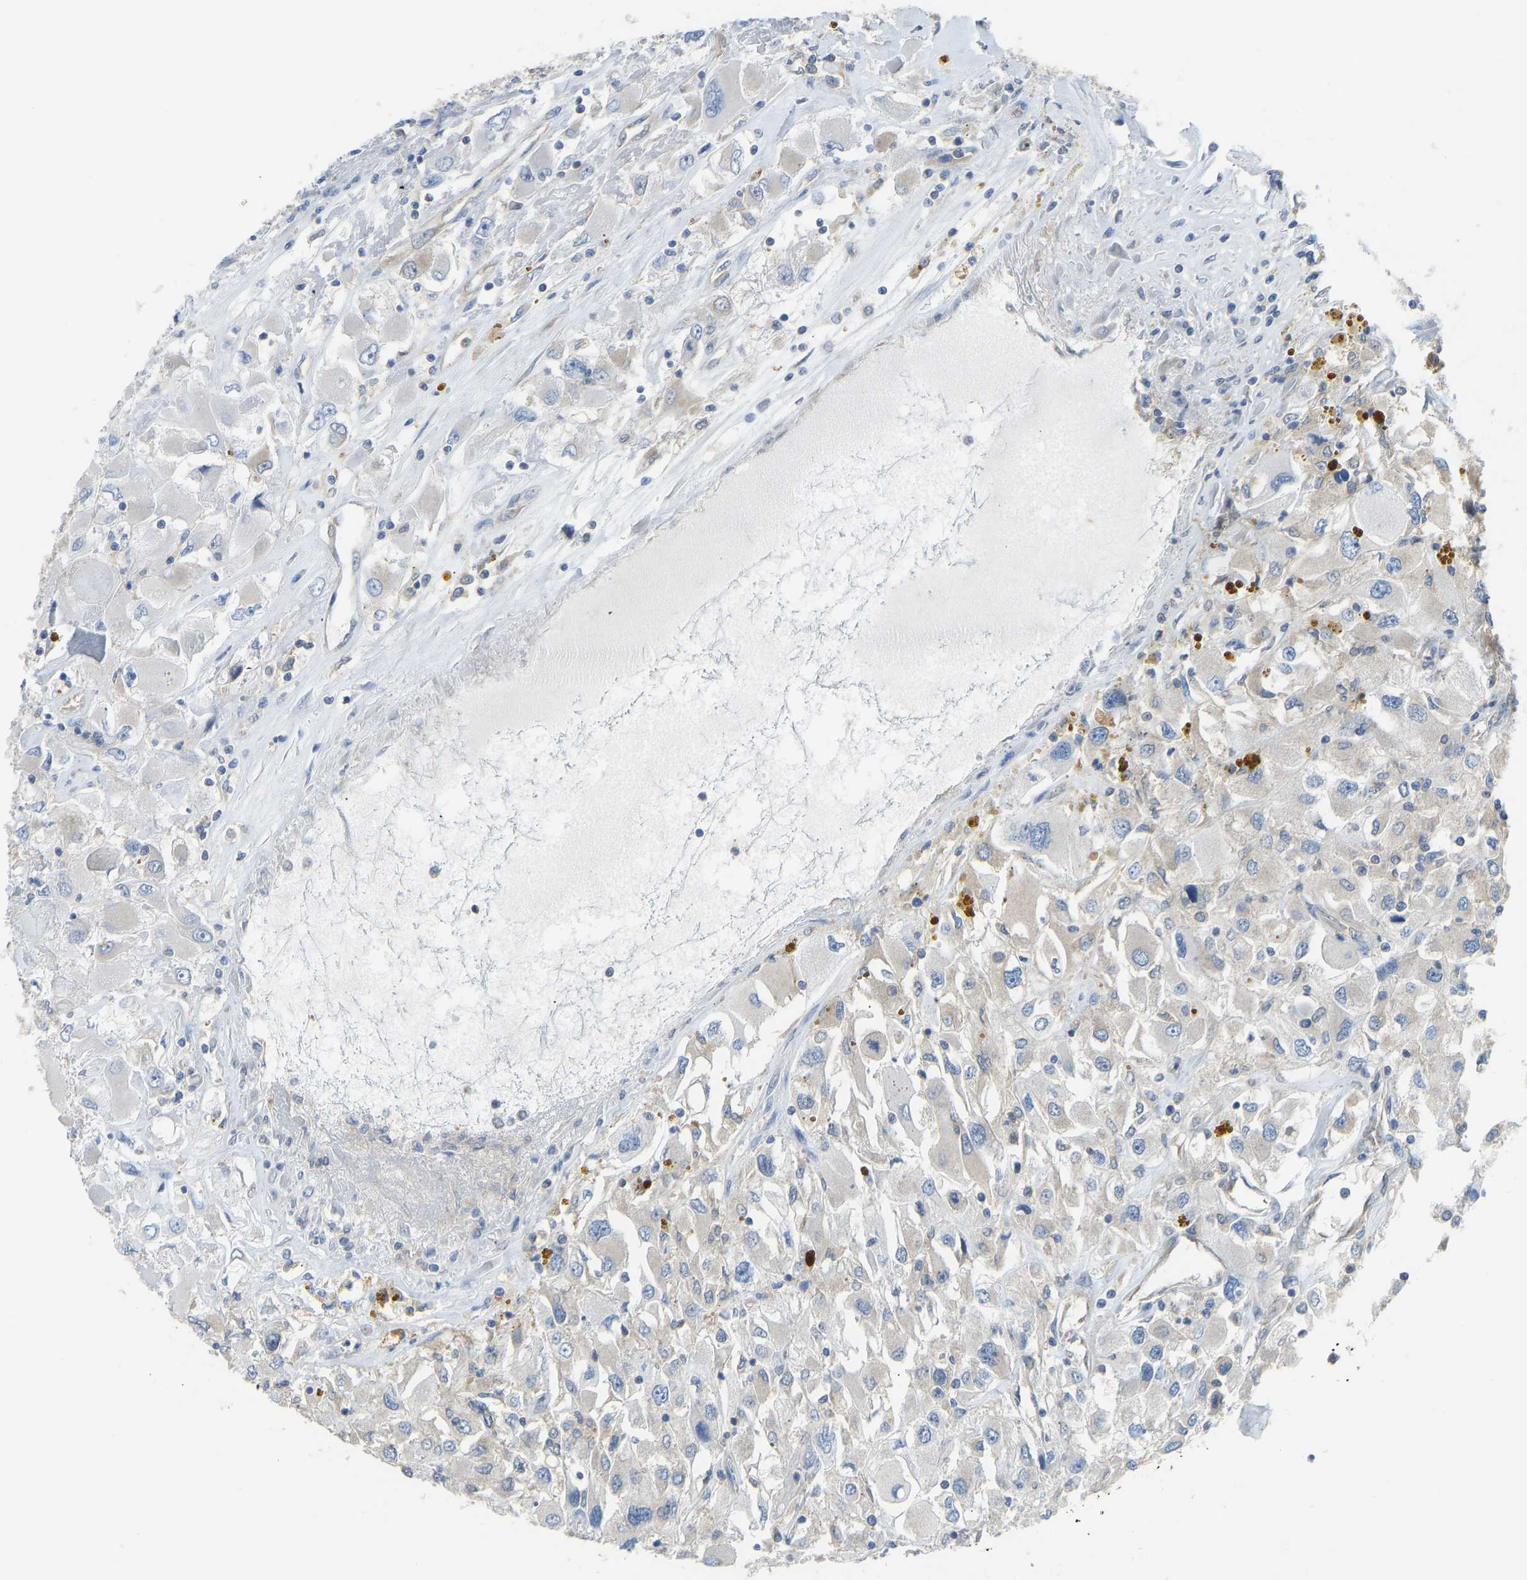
{"staining": {"intensity": "negative", "quantity": "none", "location": "none"}, "tissue": "renal cancer", "cell_type": "Tumor cells", "image_type": "cancer", "snomed": [{"axis": "morphology", "description": "Adenocarcinoma, NOS"}, {"axis": "topography", "description": "Kidney"}], "caption": "Protein analysis of adenocarcinoma (renal) displays no significant expression in tumor cells.", "gene": "PPP3CA", "patient": {"sex": "female", "age": 52}}